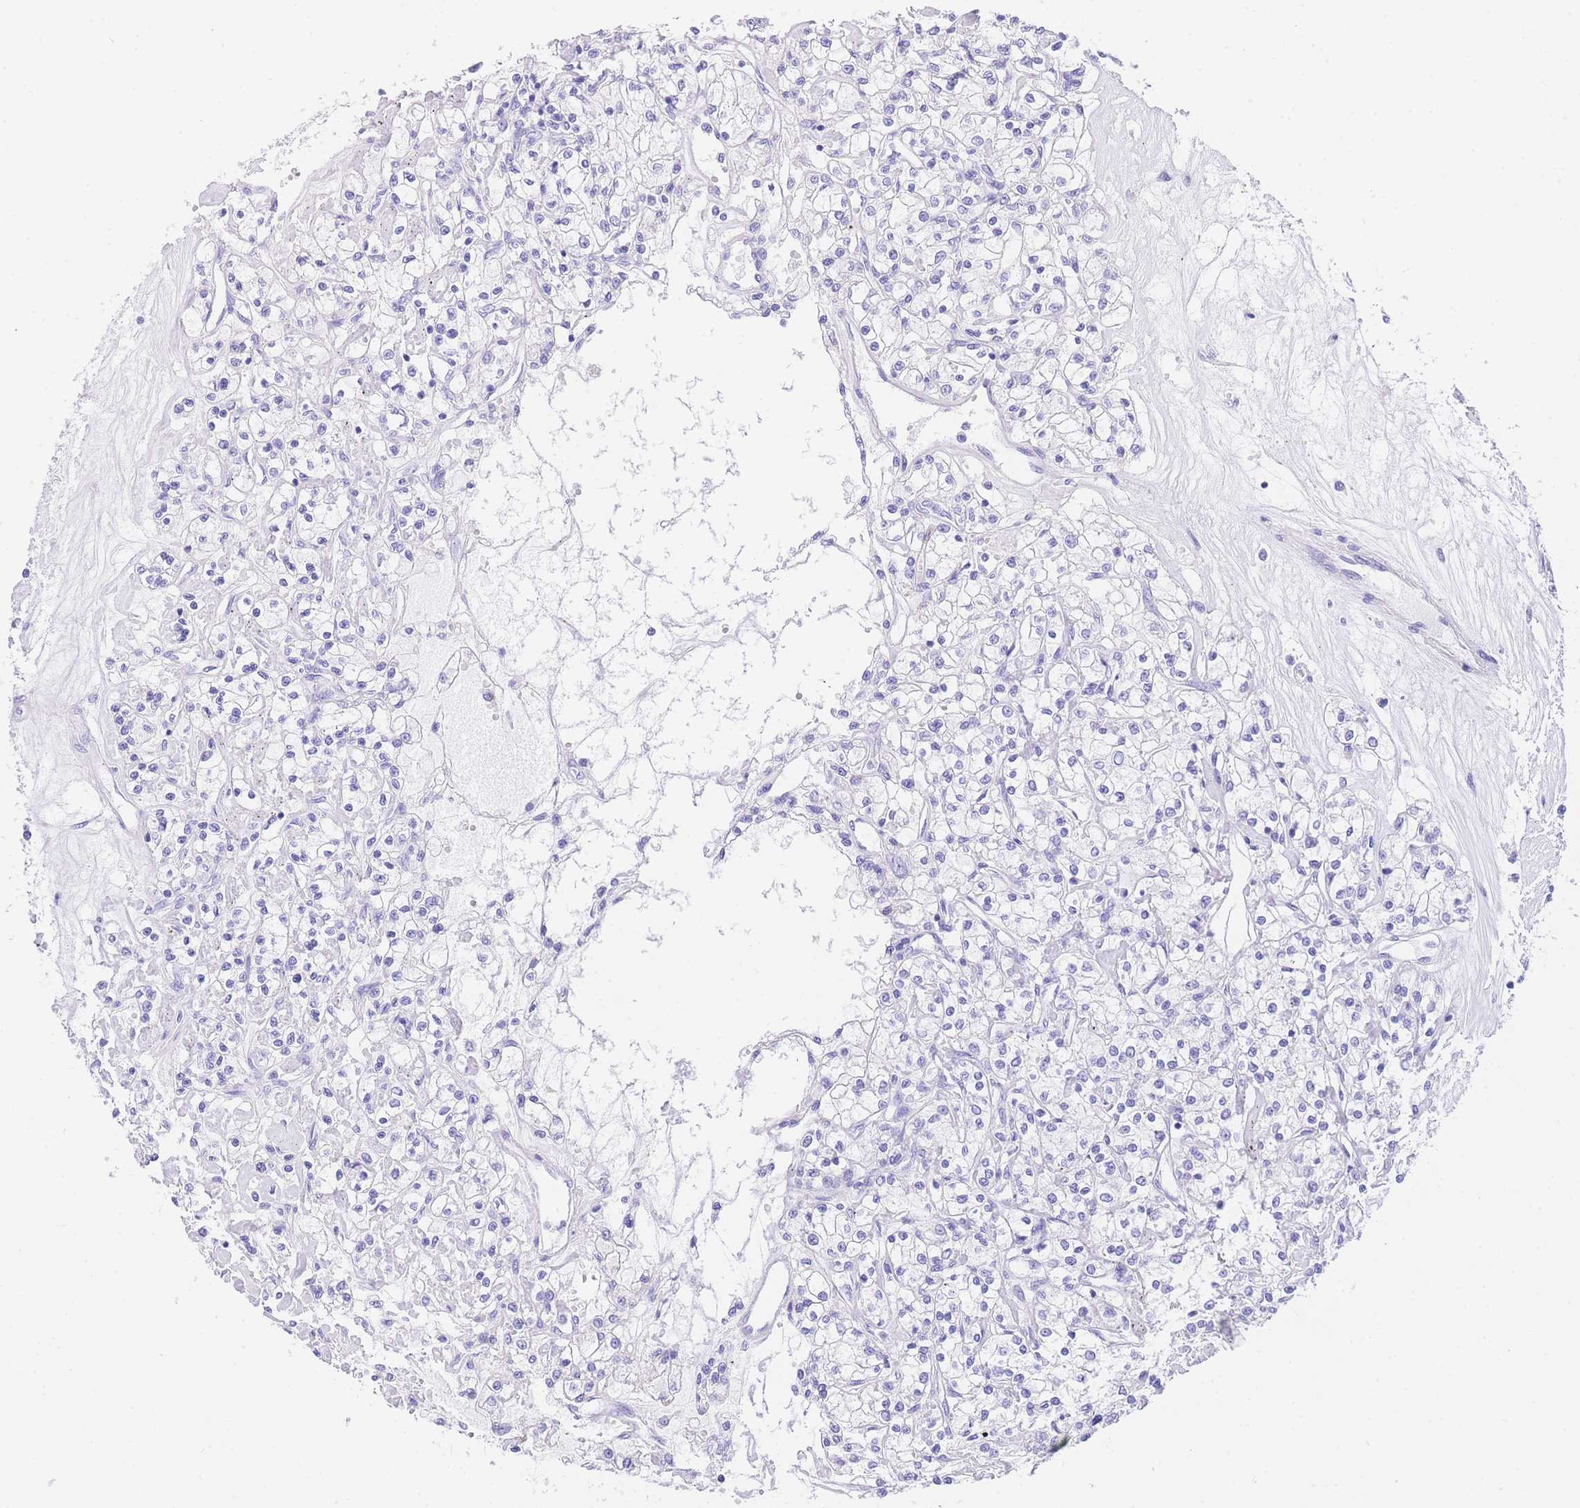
{"staining": {"intensity": "negative", "quantity": "none", "location": "none"}, "tissue": "renal cancer", "cell_type": "Tumor cells", "image_type": "cancer", "snomed": [{"axis": "morphology", "description": "Adenocarcinoma, NOS"}, {"axis": "topography", "description": "Kidney"}], "caption": "Immunohistochemistry image of neoplastic tissue: human renal adenocarcinoma stained with DAB exhibits no significant protein expression in tumor cells. (Stains: DAB IHC with hematoxylin counter stain, Microscopy: brightfield microscopy at high magnification).", "gene": "NKD2", "patient": {"sex": "female", "age": 59}}